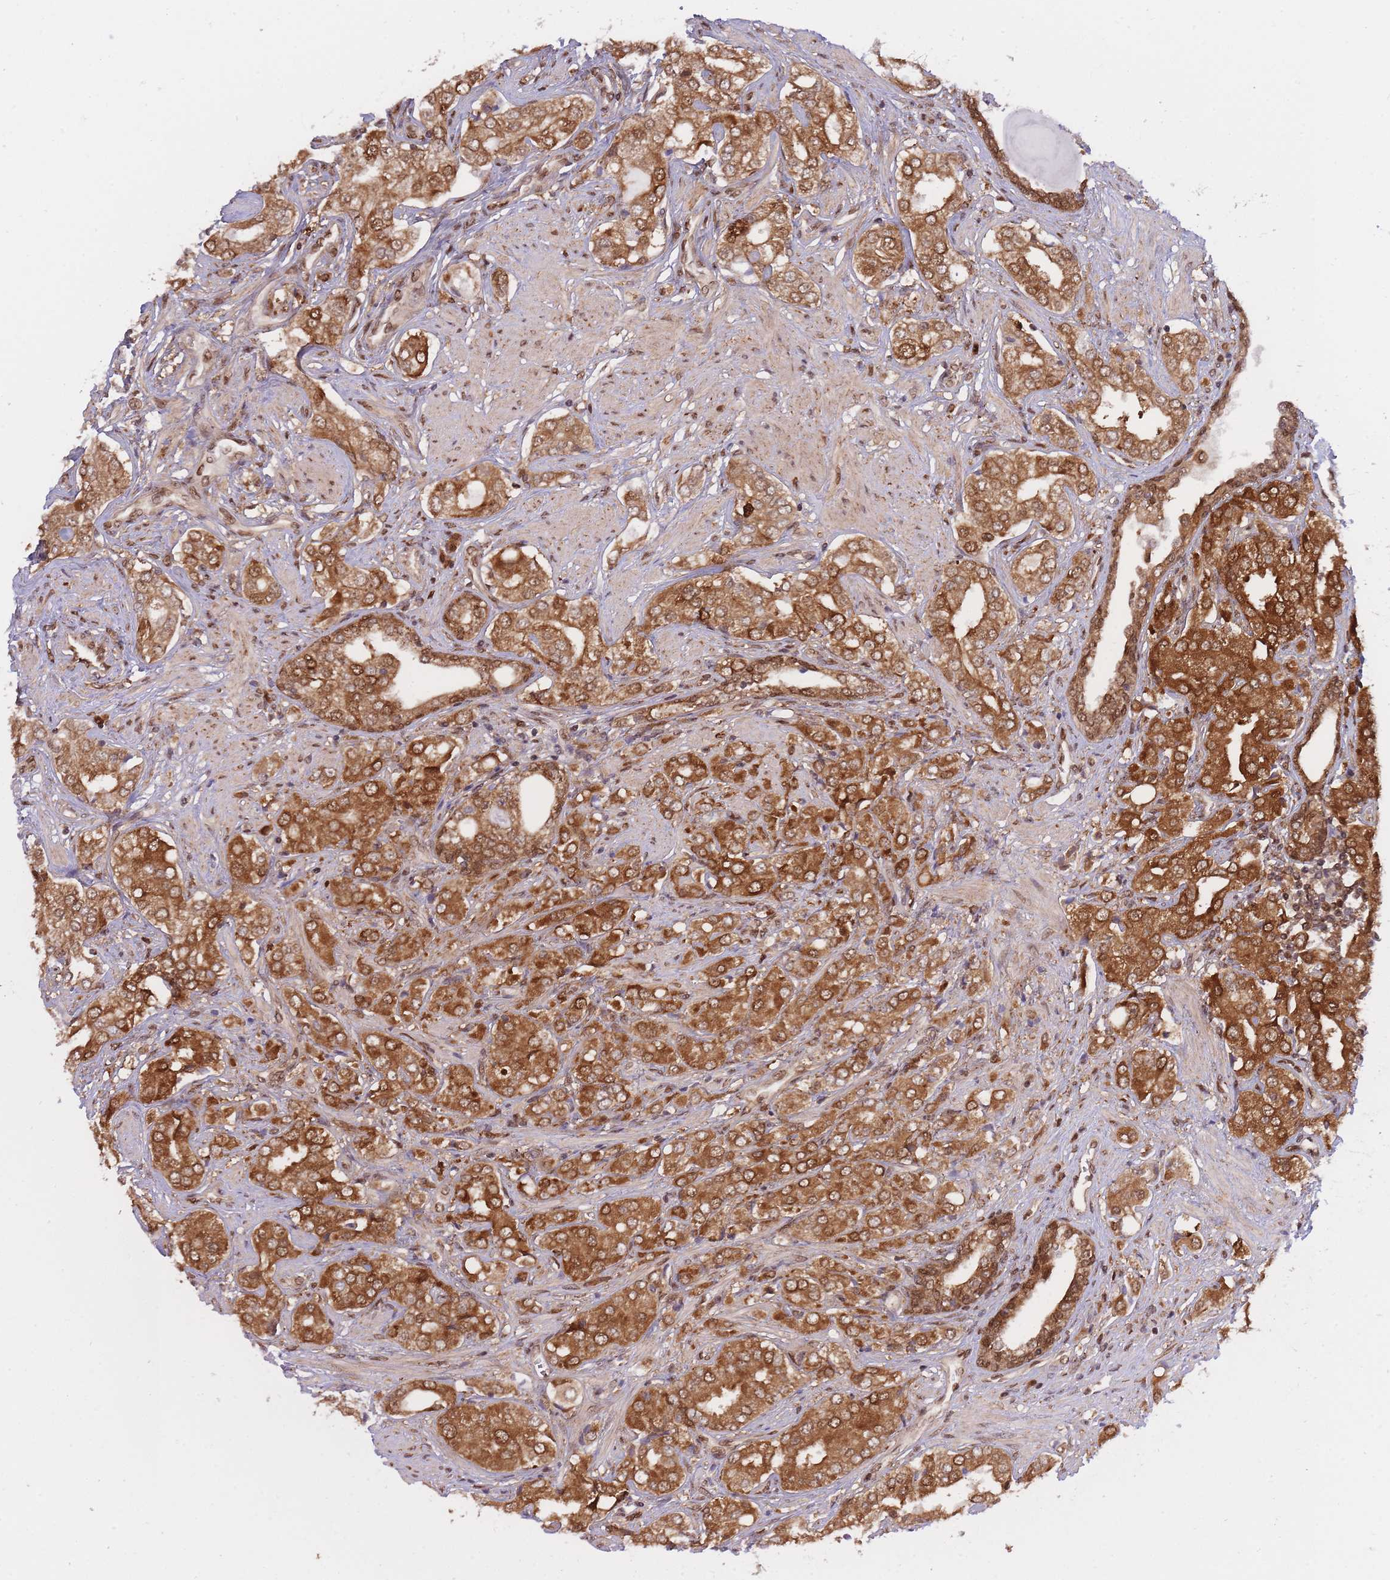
{"staining": {"intensity": "strong", "quantity": "25%-75%", "location": "cytoplasmic/membranous"}, "tissue": "prostate cancer", "cell_type": "Tumor cells", "image_type": "cancer", "snomed": [{"axis": "morphology", "description": "Adenocarcinoma, High grade"}, {"axis": "topography", "description": "Prostate"}], "caption": "The immunohistochemical stain labels strong cytoplasmic/membranous expression in tumor cells of prostate cancer (high-grade adenocarcinoma) tissue.", "gene": "NSFL1C", "patient": {"sex": "male", "age": 71}}